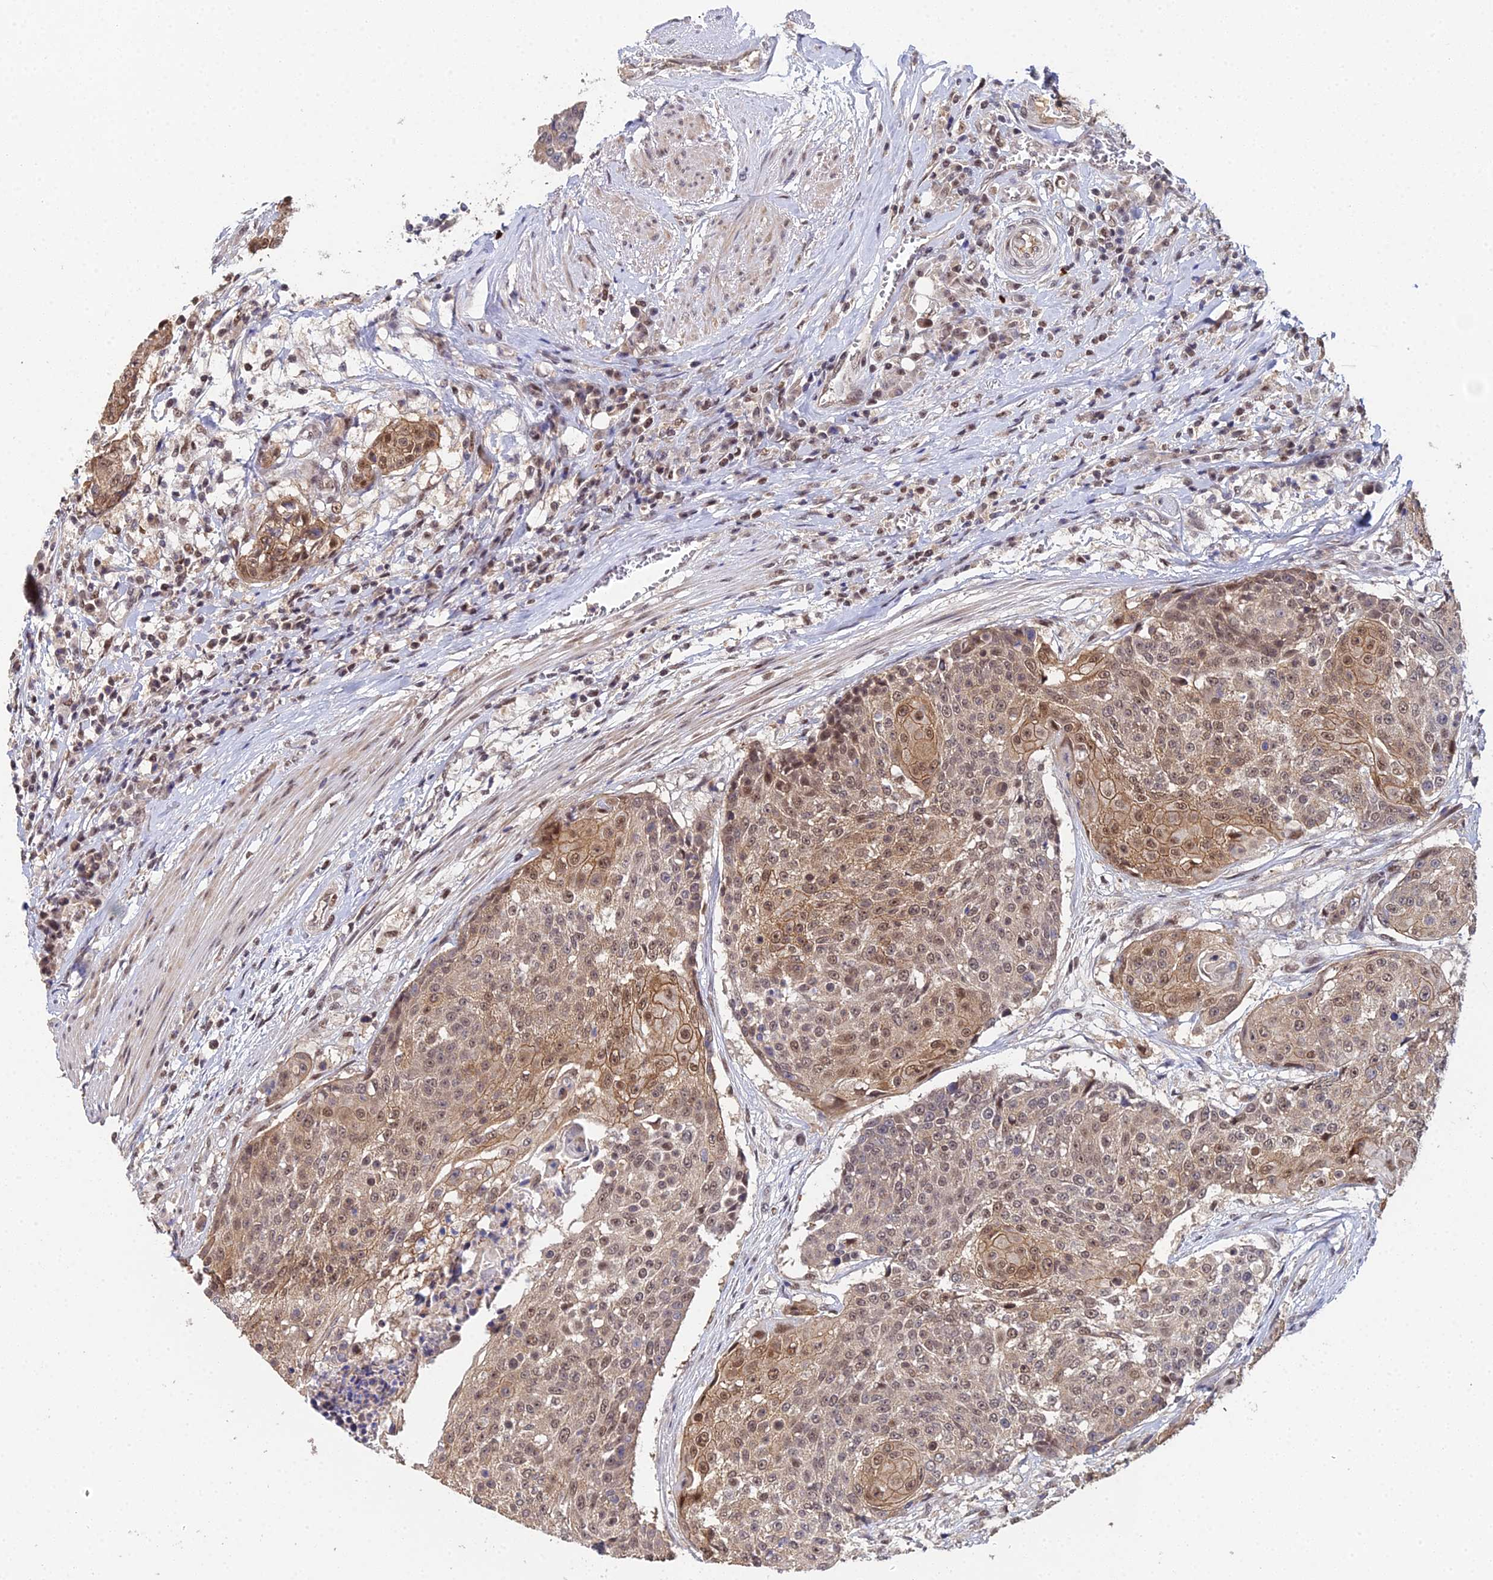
{"staining": {"intensity": "moderate", "quantity": ">75%", "location": "cytoplasmic/membranous,nuclear"}, "tissue": "urothelial cancer", "cell_type": "Tumor cells", "image_type": "cancer", "snomed": [{"axis": "morphology", "description": "Urothelial carcinoma, High grade"}, {"axis": "topography", "description": "Urinary bladder"}], "caption": "Moderate cytoplasmic/membranous and nuclear staining for a protein is identified in about >75% of tumor cells of urothelial cancer using immunohistochemistry.", "gene": "ERCC5", "patient": {"sex": "female", "age": 63}}